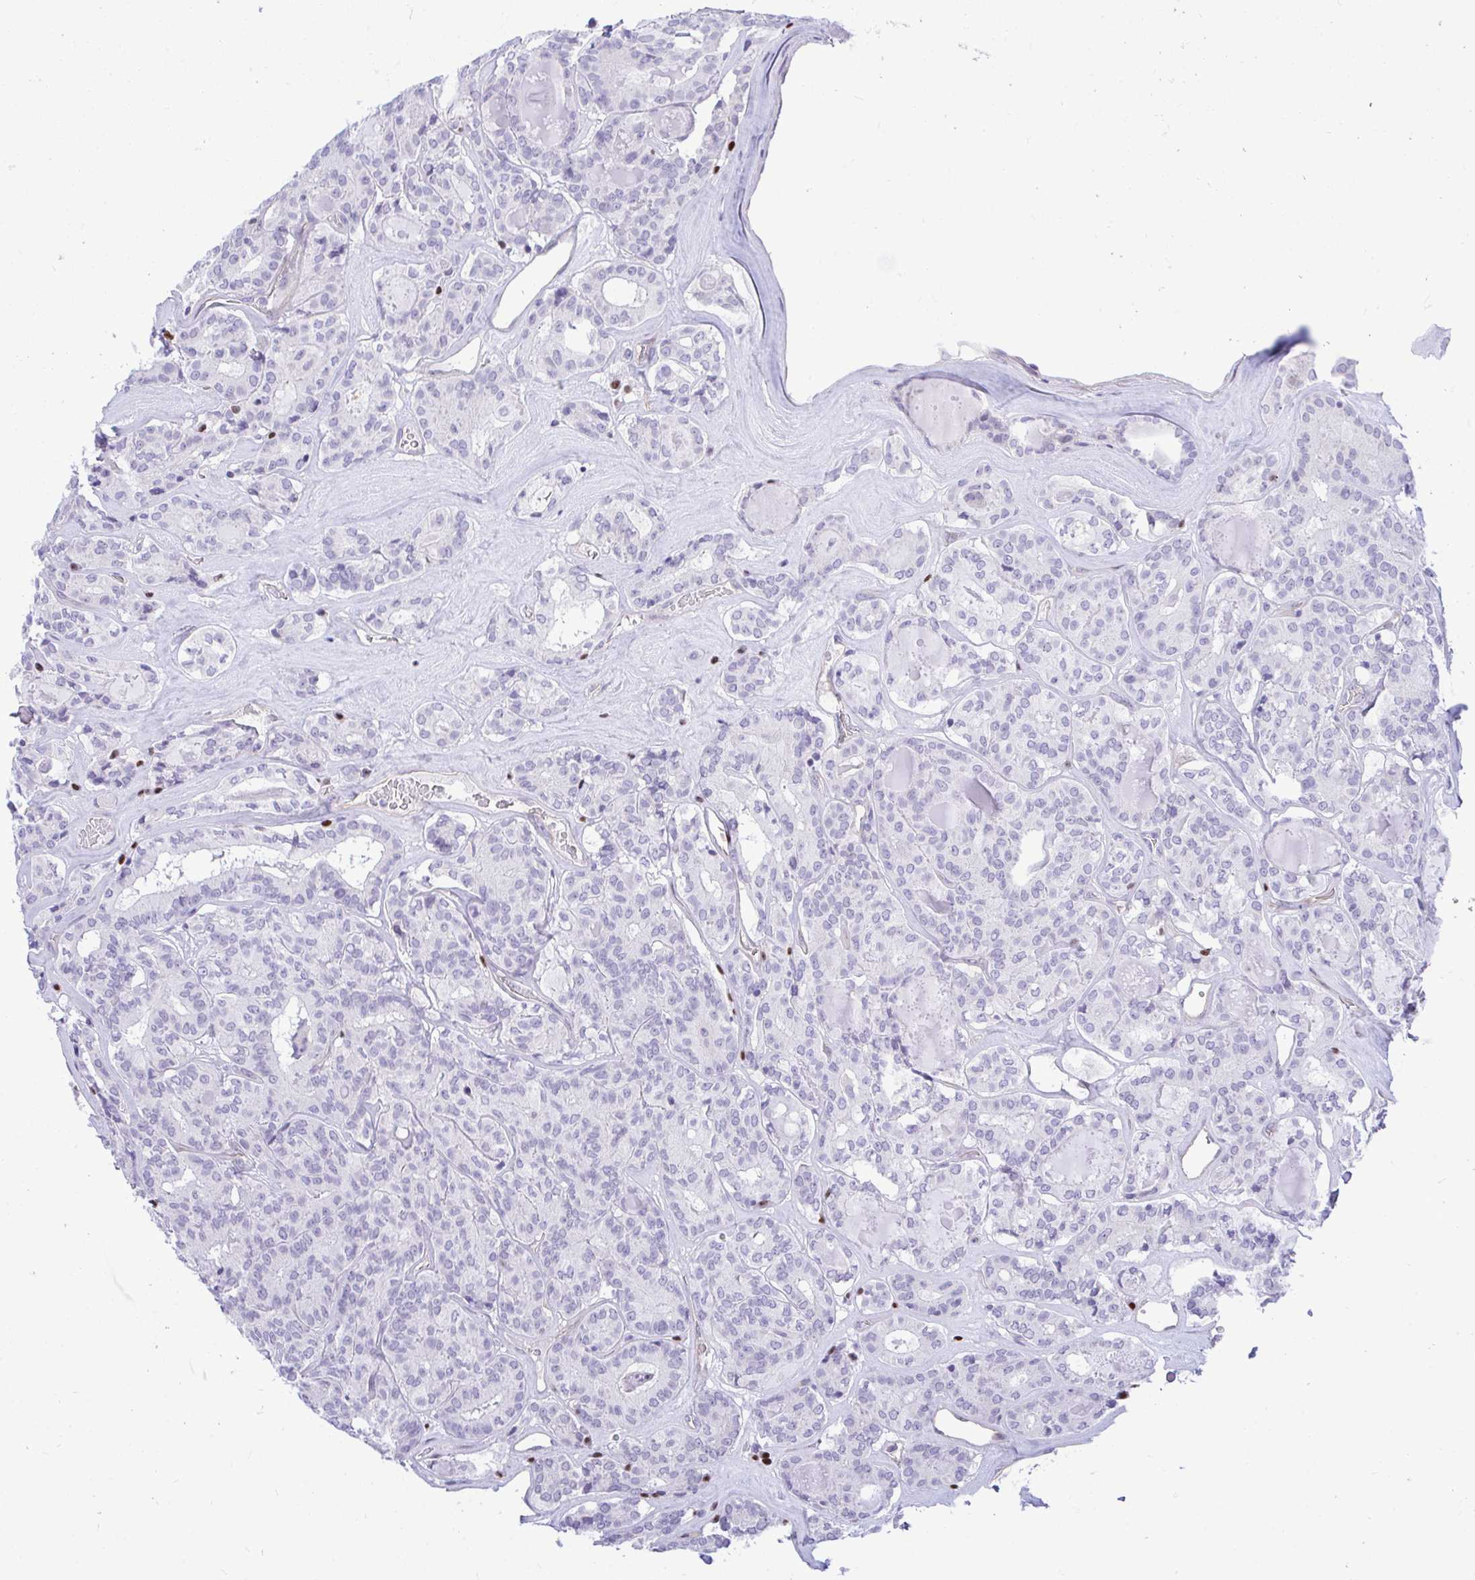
{"staining": {"intensity": "negative", "quantity": "none", "location": "none"}, "tissue": "thyroid cancer", "cell_type": "Tumor cells", "image_type": "cancer", "snomed": [{"axis": "morphology", "description": "Papillary adenocarcinoma, NOS"}, {"axis": "topography", "description": "Thyroid gland"}], "caption": "Immunohistochemistry (IHC) image of neoplastic tissue: thyroid papillary adenocarcinoma stained with DAB (3,3'-diaminobenzidine) exhibits no significant protein staining in tumor cells.", "gene": "SLC25A51", "patient": {"sex": "female", "age": 72}}